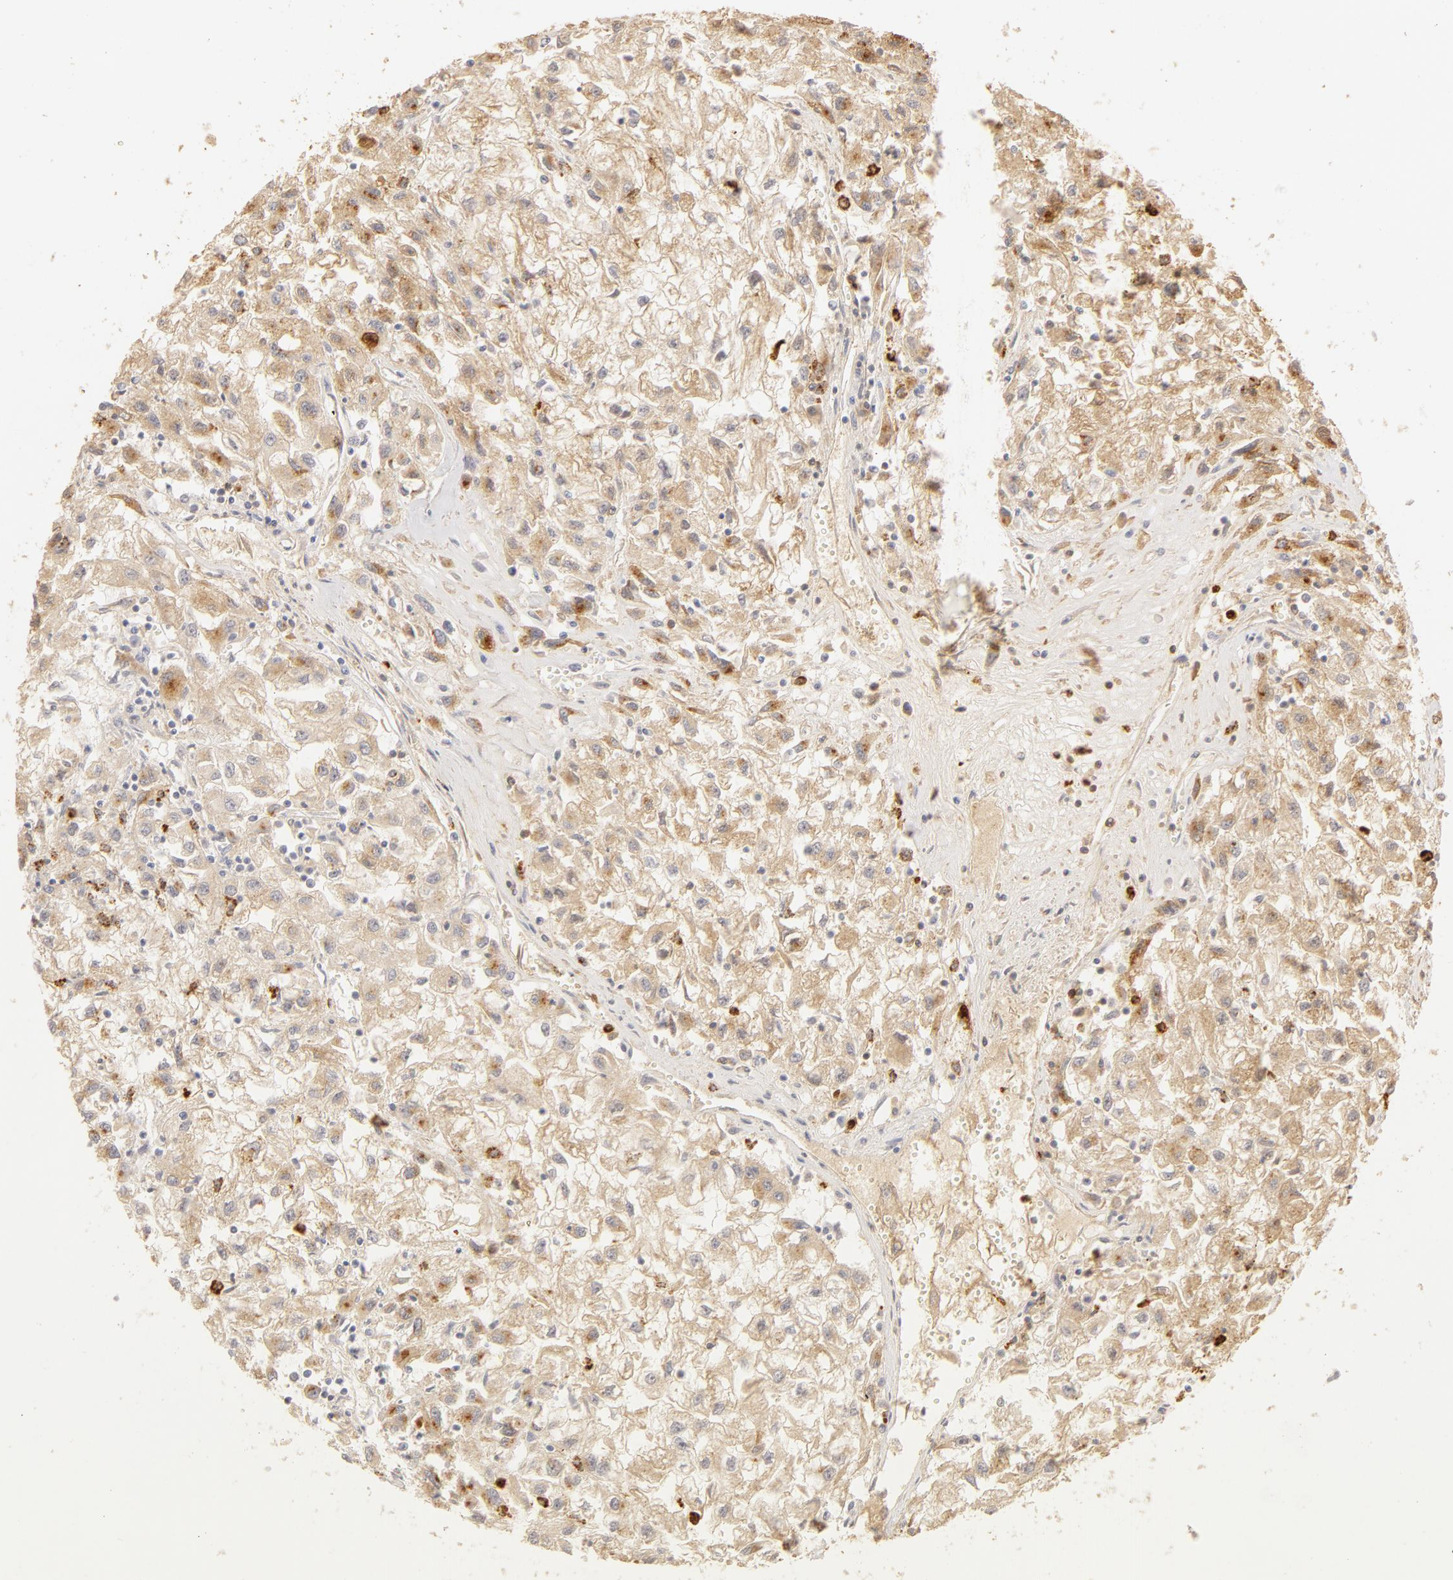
{"staining": {"intensity": "weak", "quantity": ">75%", "location": "cytoplasmic/membranous"}, "tissue": "renal cancer", "cell_type": "Tumor cells", "image_type": "cancer", "snomed": [{"axis": "morphology", "description": "Adenocarcinoma, NOS"}, {"axis": "topography", "description": "Kidney"}], "caption": "Immunohistochemical staining of human renal cancer (adenocarcinoma) displays low levels of weak cytoplasmic/membranous staining in approximately >75% of tumor cells.", "gene": "C1R", "patient": {"sex": "male", "age": 59}}